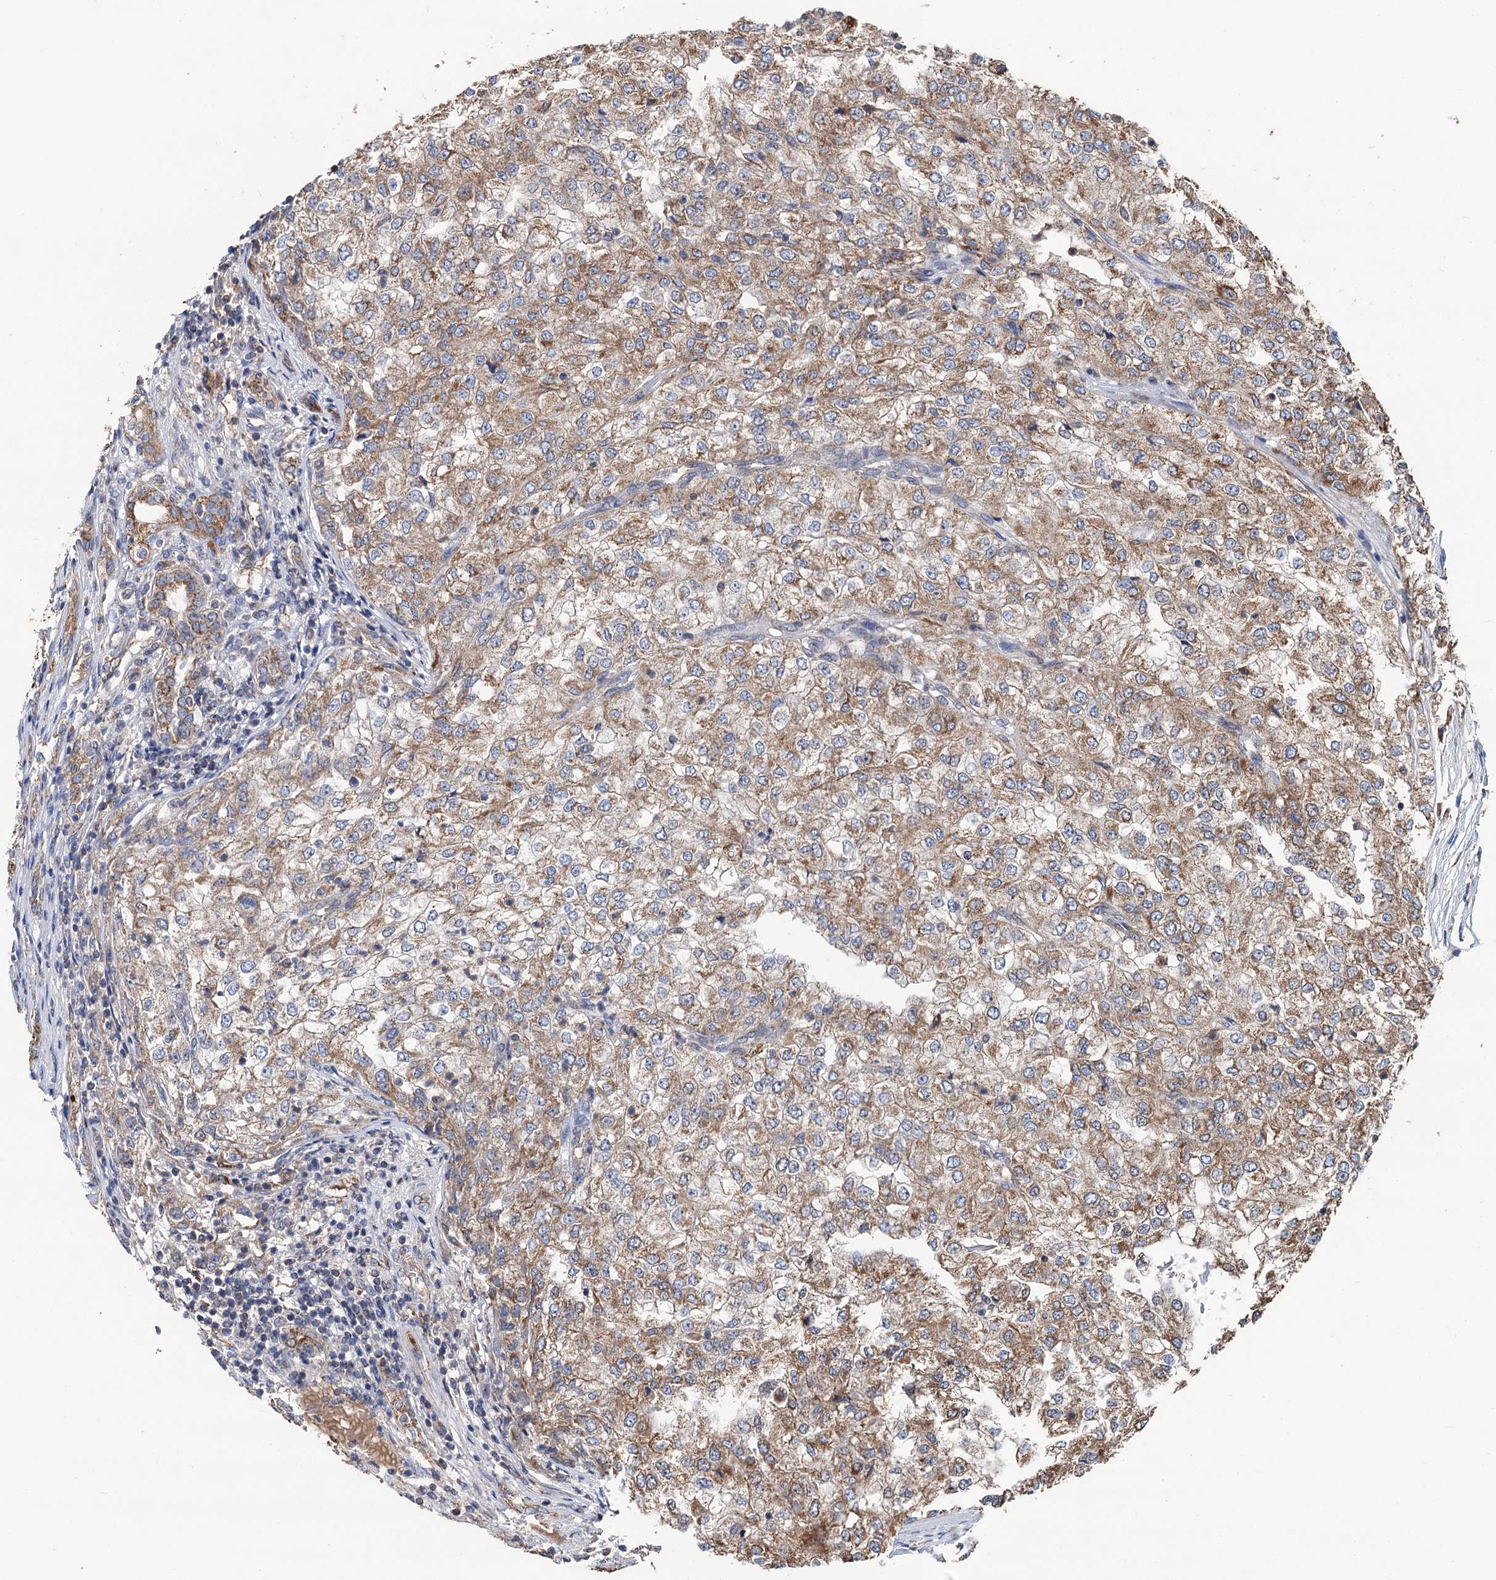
{"staining": {"intensity": "moderate", "quantity": ">75%", "location": "cytoplasmic/membranous"}, "tissue": "renal cancer", "cell_type": "Tumor cells", "image_type": "cancer", "snomed": [{"axis": "morphology", "description": "Adenocarcinoma, NOS"}, {"axis": "topography", "description": "Kidney"}], "caption": "This photomicrograph shows IHC staining of adenocarcinoma (renal), with medium moderate cytoplasmic/membranous expression in about >75% of tumor cells.", "gene": "DGLUCY", "patient": {"sex": "female", "age": 54}}